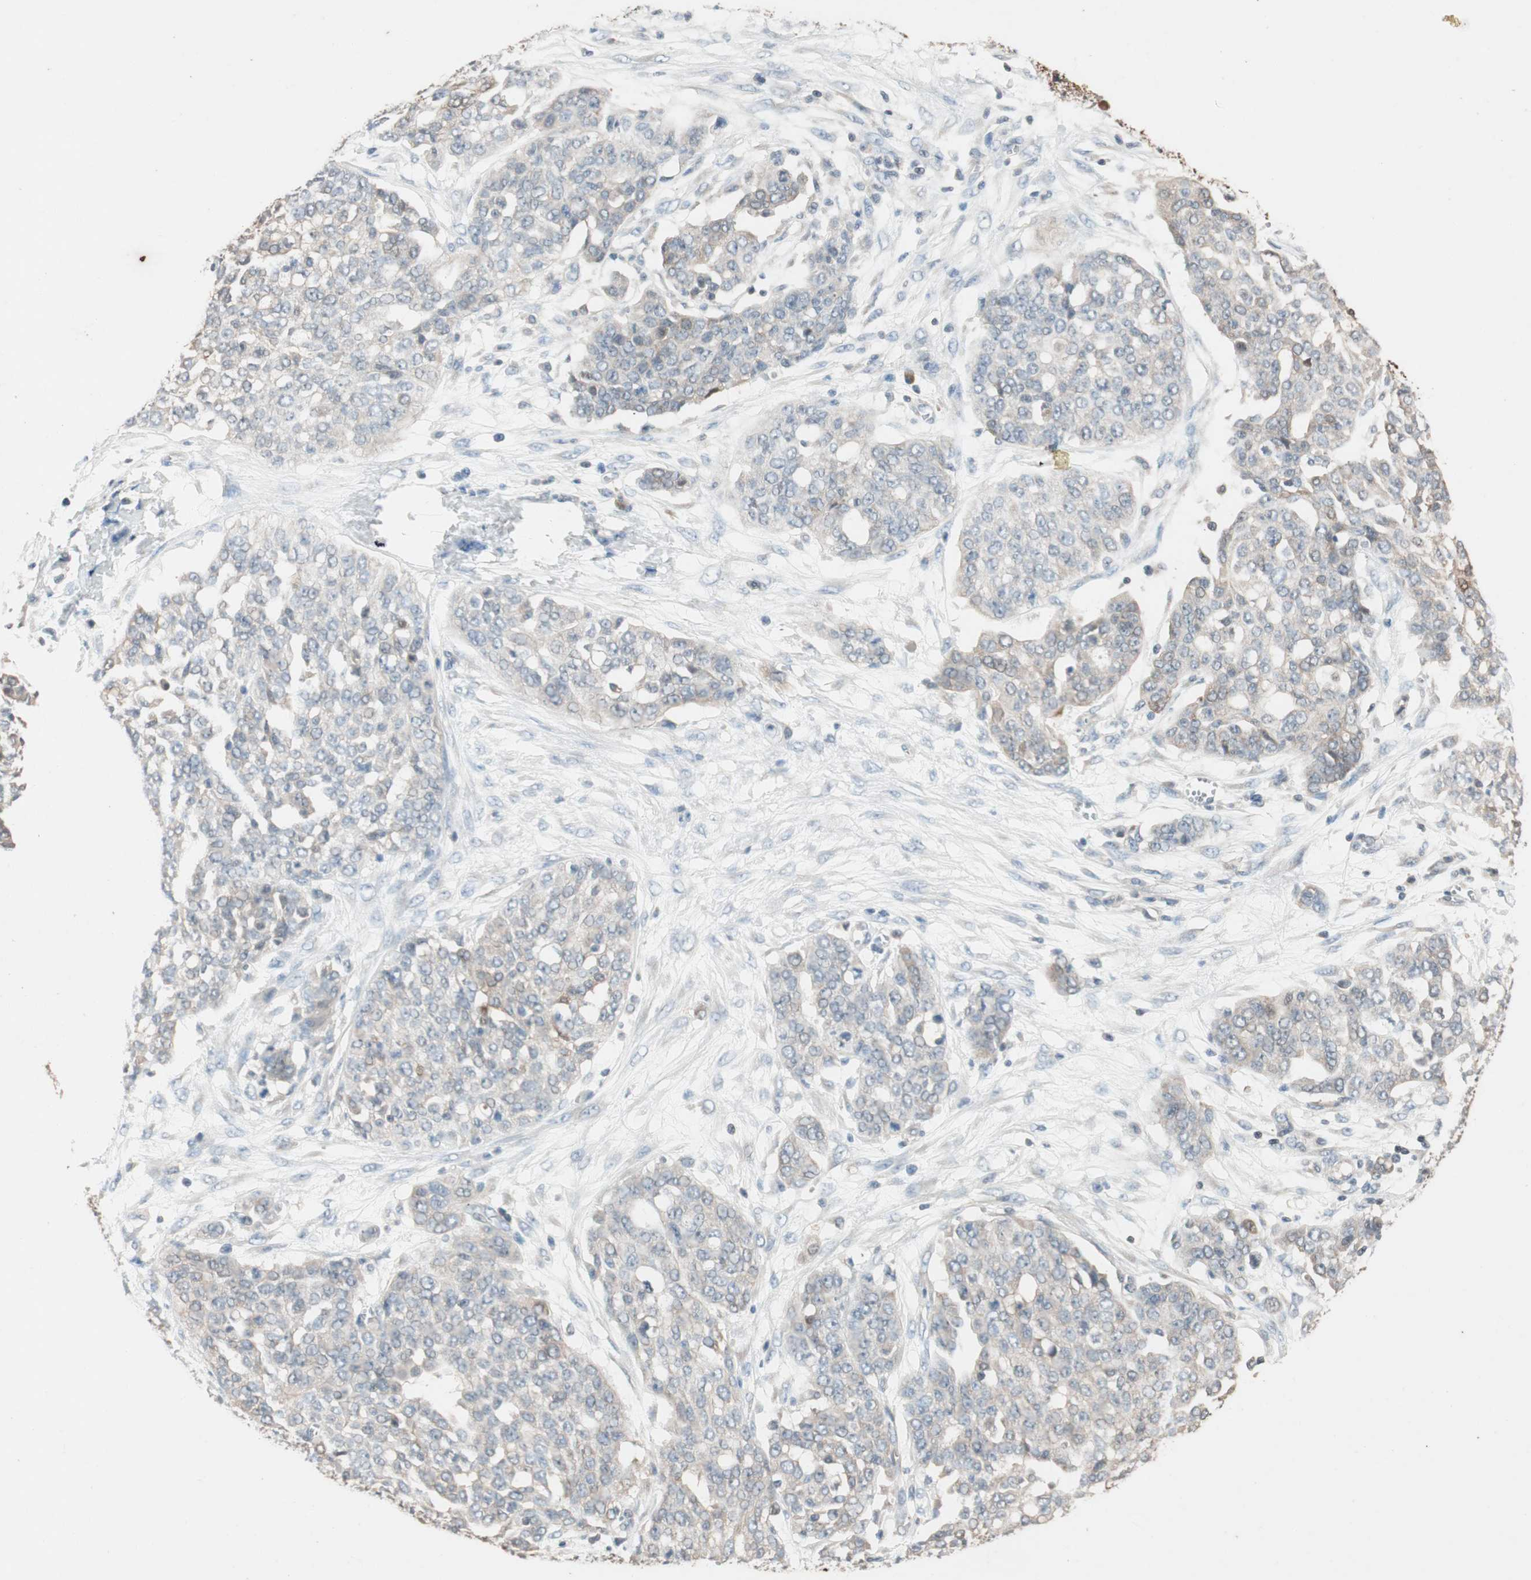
{"staining": {"intensity": "negative", "quantity": "none", "location": "none"}, "tissue": "ovarian cancer", "cell_type": "Tumor cells", "image_type": "cancer", "snomed": [{"axis": "morphology", "description": "Cystadenocarcinoma, serous, NOS"}, {"axis": "topography", "description": "Soft tissue"}, {"axis": "topography", "description": "Ovary"}], "caption": "A photomicrograph of ovarian cancer stained for a protein demonstrates no brown staining in tumor cells.", "gene": "SERPINB5", "patient": {"sex": "female", "age": 57}}